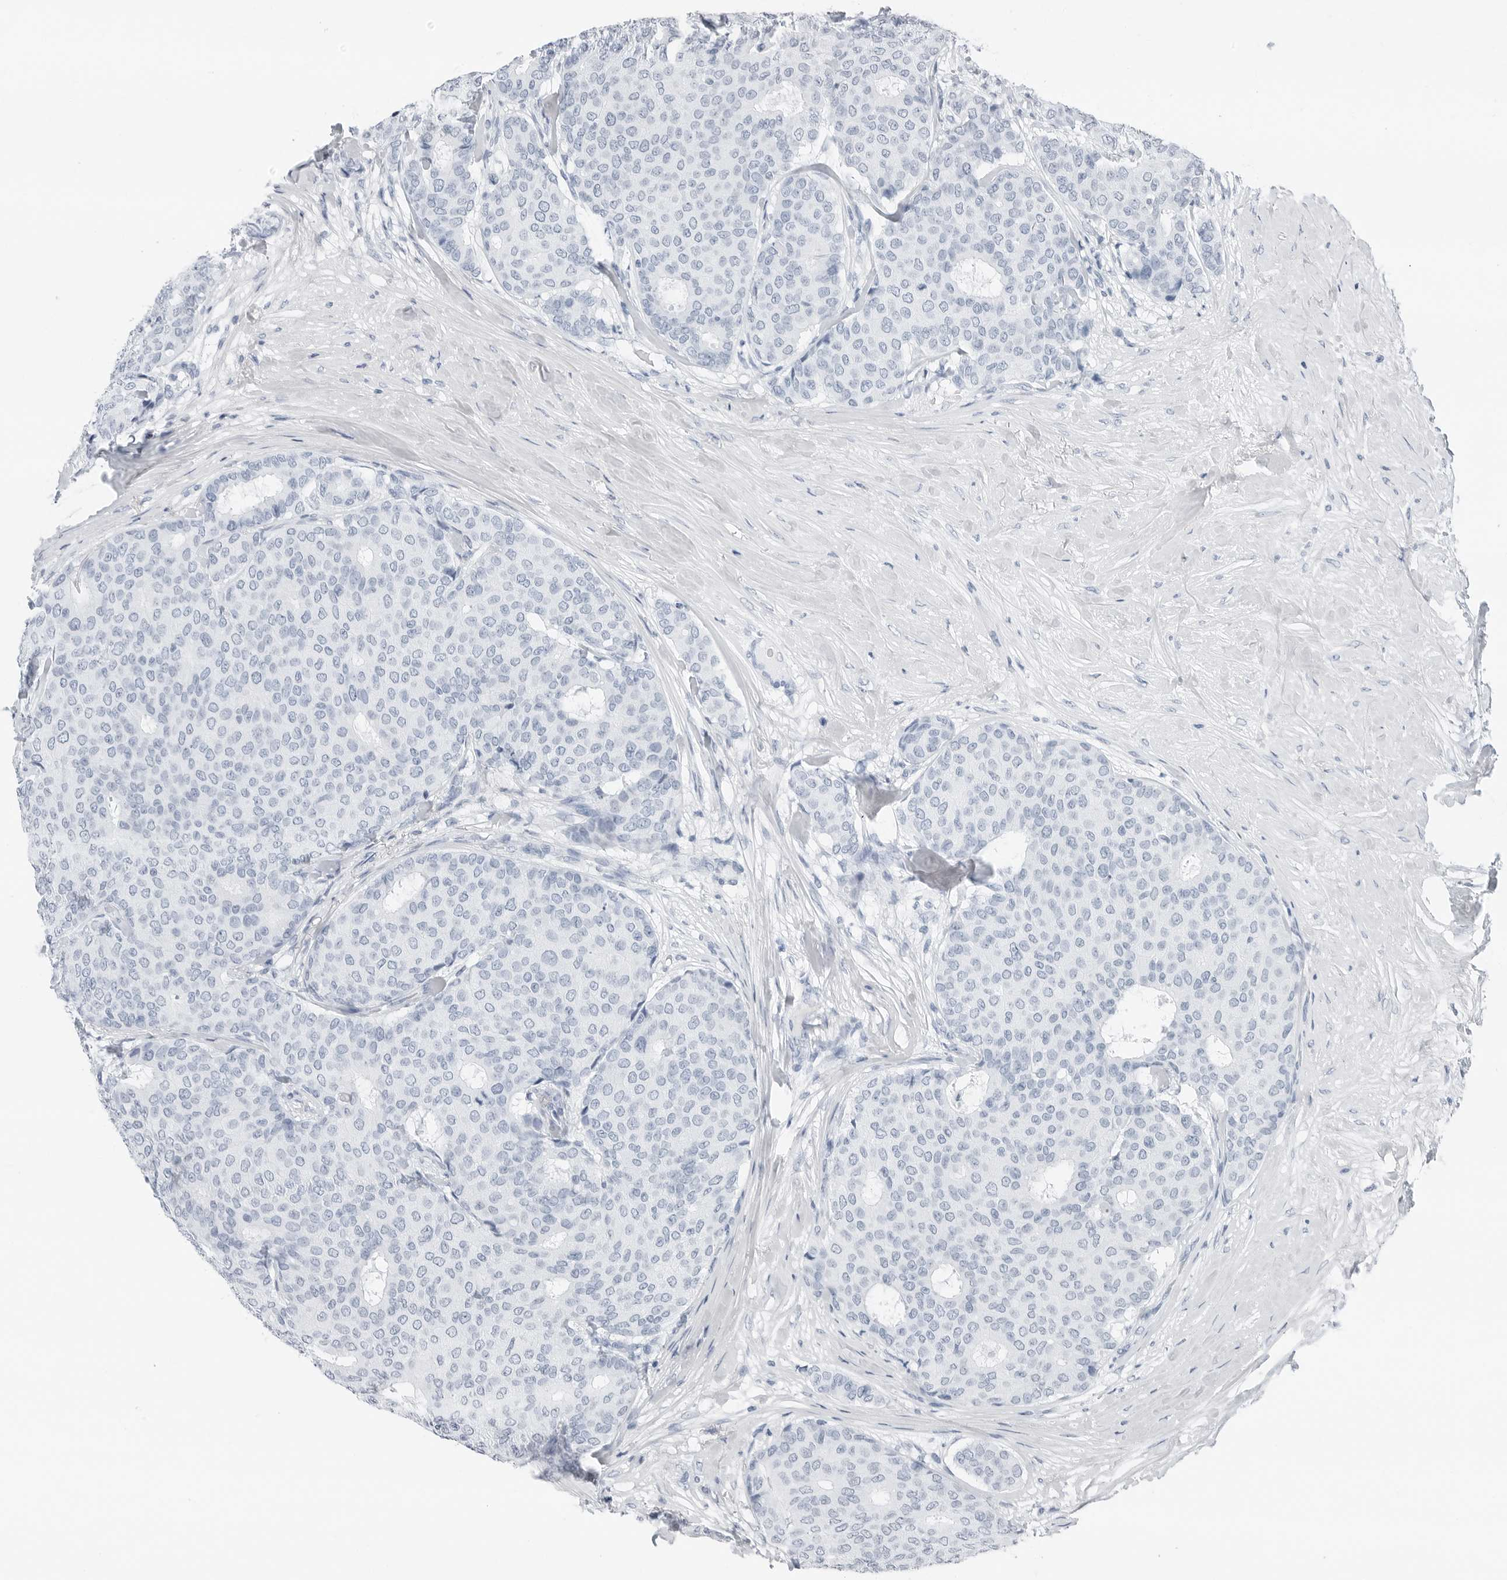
{"staining": {"intensity": "negative", "quantity": "none", "location": "none"}, "tissue": "breast cancer", "cell_type": "Tumor cells", "image_type": "cancer", "snomed": [{"axis": "morphology", "description": "Duct carcinoma"}, {"axis": "topography", "description": "Breast"}], "caption": "Tumor cells show no significant expression in breast cancer (invasive ductal carcinoma).", "gene": "SLPI", "patient": {"sex": "female", "age": 75}}